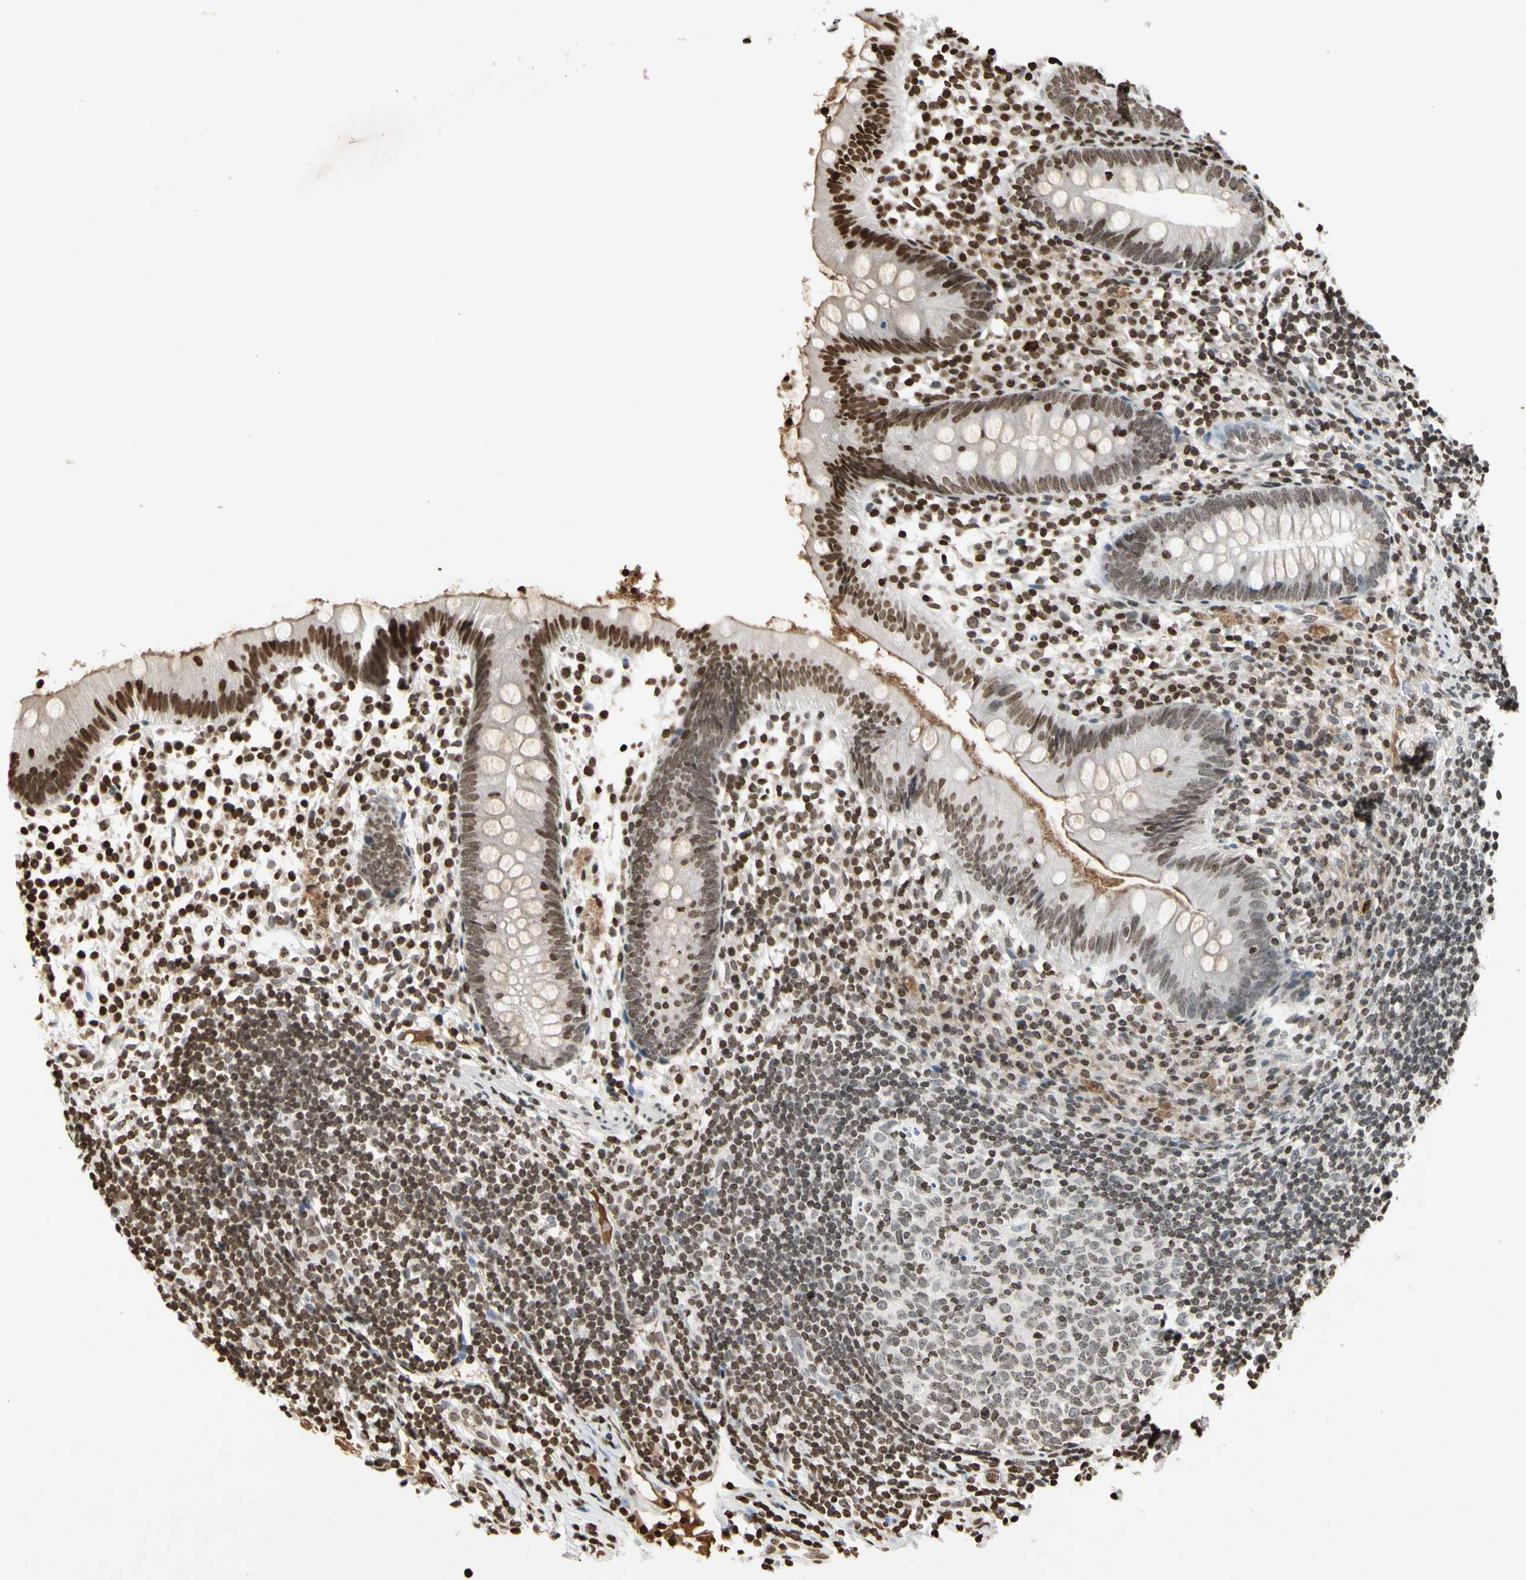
{"staining": {"intensity": "strong", "quantity": "25%-75%", "location": "nuclear"}, "tissue": "appendix", "cell_type": "Glandular cells", "image_type": "normal", "snomed": [{"axis": "morphology", "description": "Normal tissue, NOS"}, {"axis": "topography", "description": "Appendix"}], "caption": "Brown immunohistochemical staining in normal appendix demonstrates strong nuclear staining in about 25%-75% of glandular cells. (DAB (3,3'-diaminobenzidine) IHC, brown staining for protein, blue staining for nuclei).", "gene": "RORA", "patient": {"sex": "female", "age": 20}}